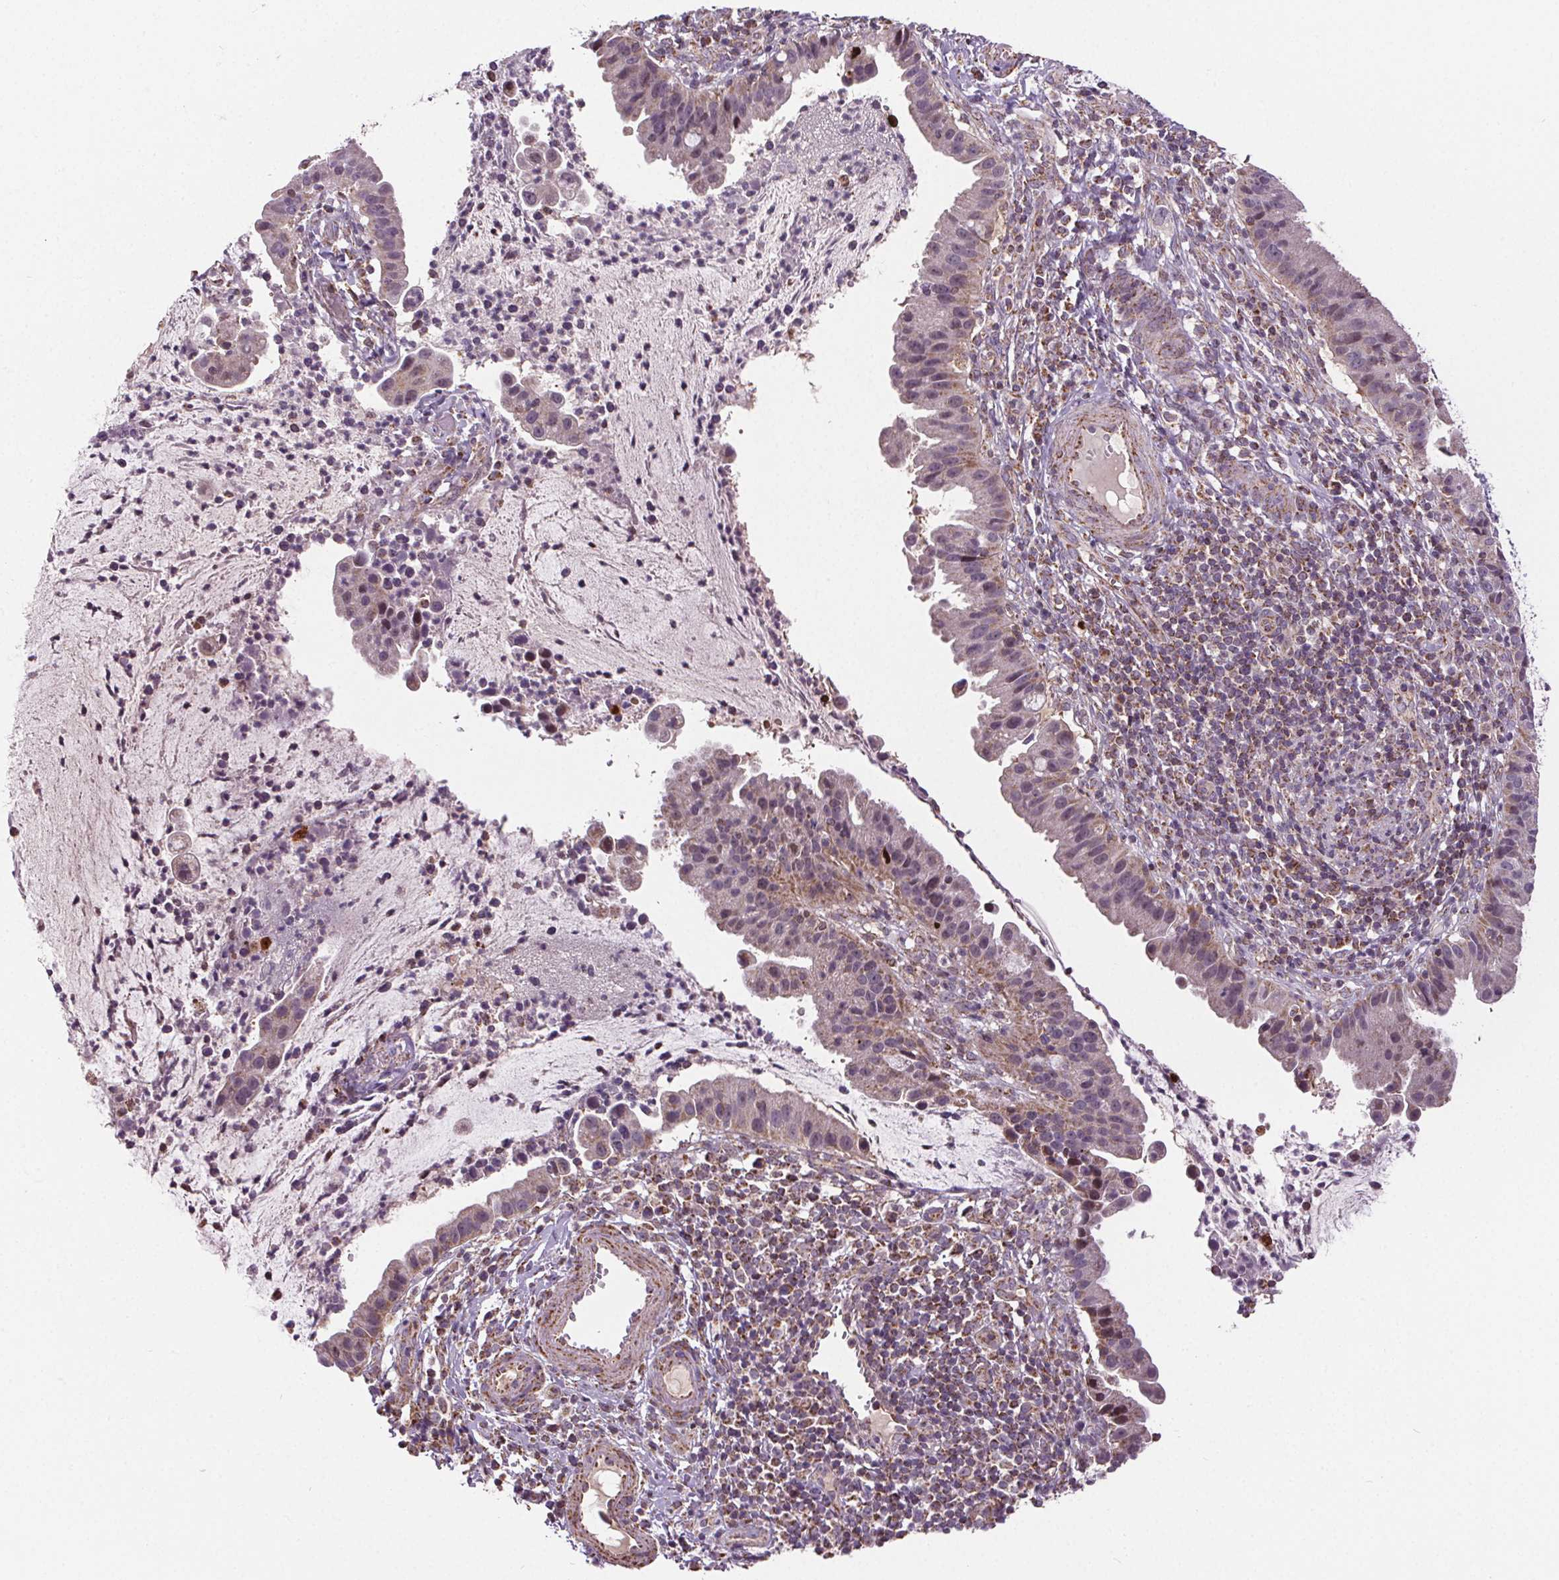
{"staining": {"intensity": "weak", "quantity": "25%-75%", "location": "cytoplasmic/membranous"}, "tissue": "cervical cancer", "cell_type": "Tumor cells", "image_type": "cancer", "snomed": [{"axis": "morphology", "description": "Adenocarcinoma, NOS"}, {"axis": "topography", "description": "Cervix"}], "caption": "Brown immunohistochemical staining in human adenocarcinoma (cervical) exhibits weak cytoplasmic/membranous expression in about 25%-75% of tumor cells. The staining is performed using DAB brown chromogen to label protein expression. The nuclei are counter-stained blue using hematoxylin.", "gene": "SUCLA2", "patient": {"sex": "female", "age": 34}}